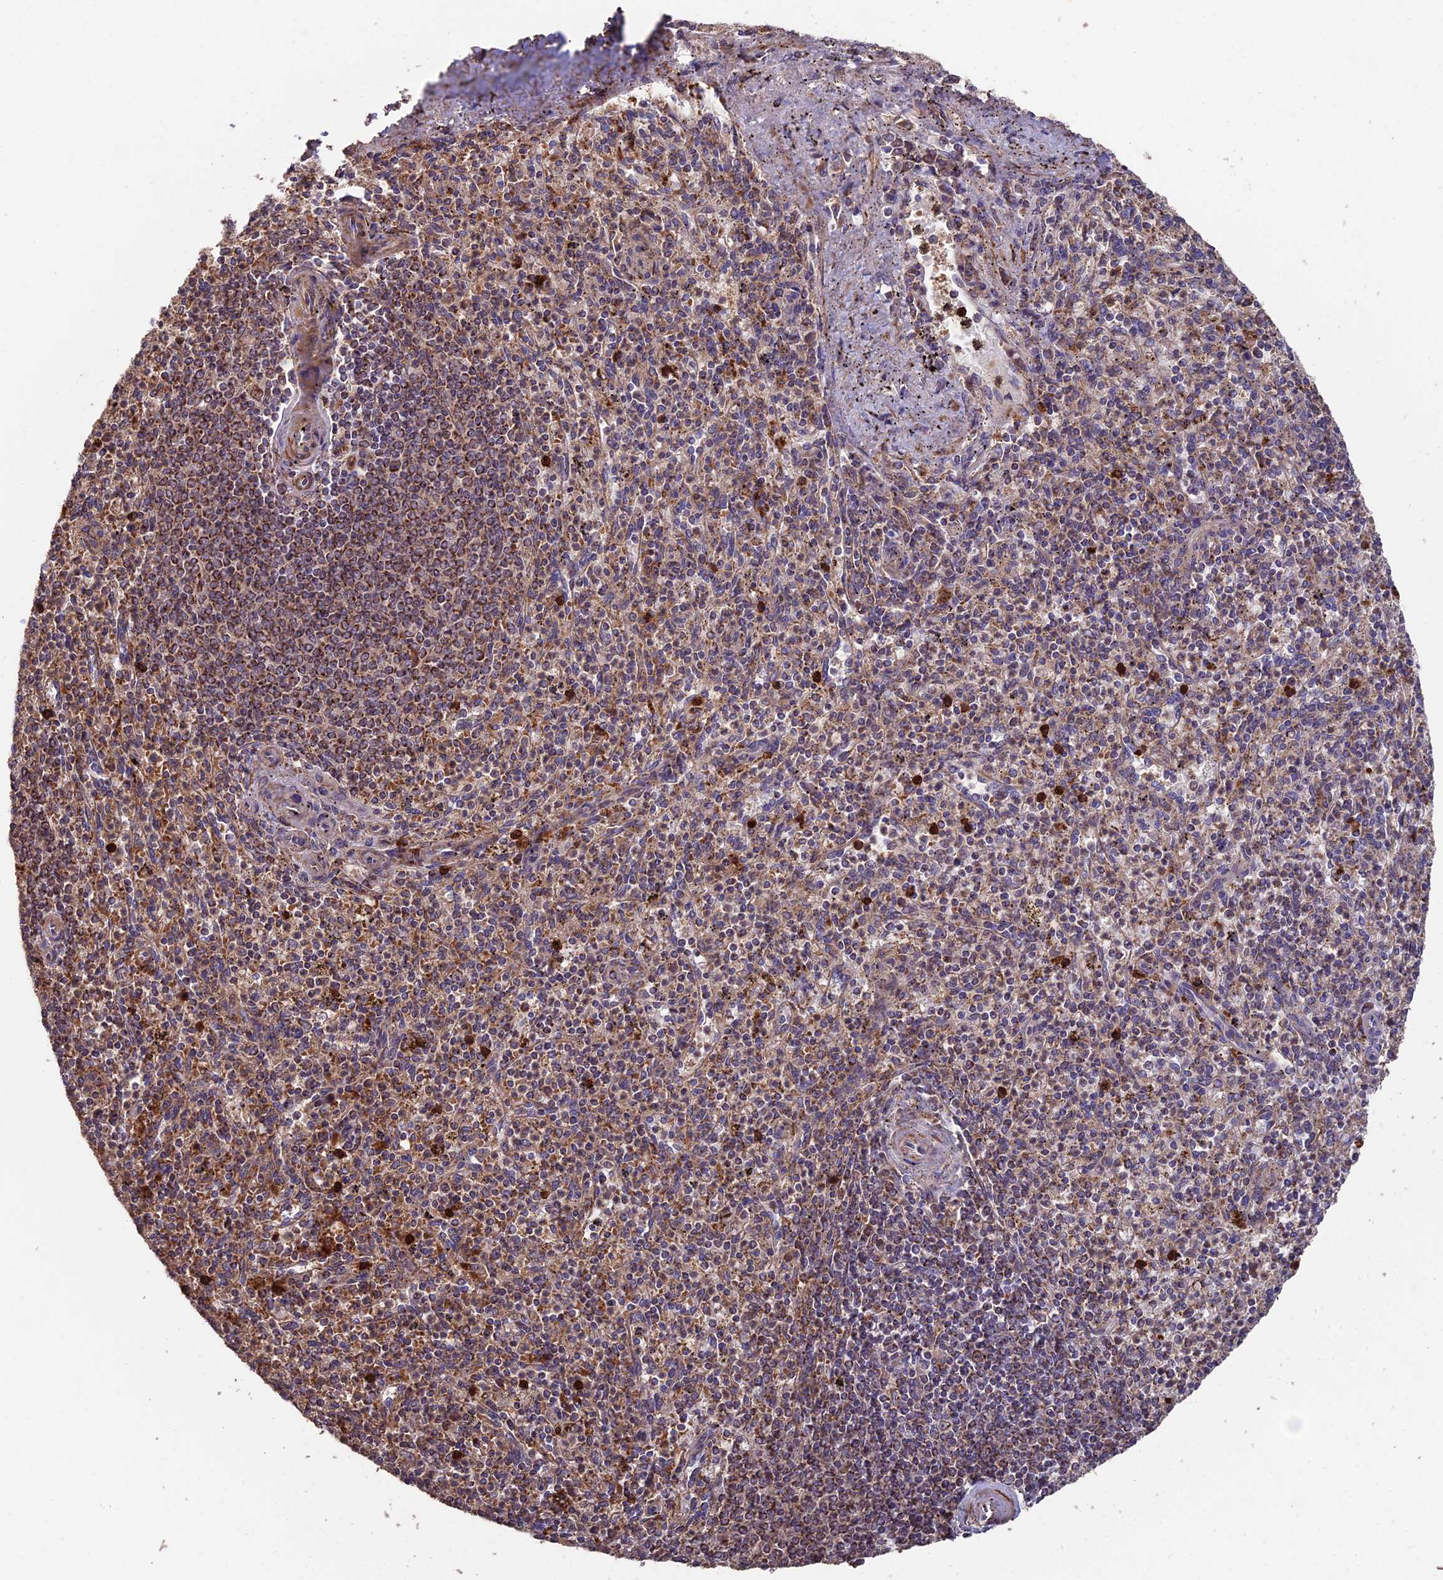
{"staining": {"intensity": "moderate", "quantity": "25%-75%", "location": "cytoplasmic/membranous"}, "tissue": "spleen", "cell_type": "Cells in red pulp", "image_type": "normal", "snomed": [{"axis": "morphology", "description": "Normal tissue, NOS"}, {"axis": "topography", "description": "Spleen"}], "caption": "Human spleen stained for a protein (brown) displays moderate cytoplasmic/membranous positive positivity in about 25%-75% of cells in red pulp.", "gene": "IFT22", "patient": {"sex": "male", "age": 72}}